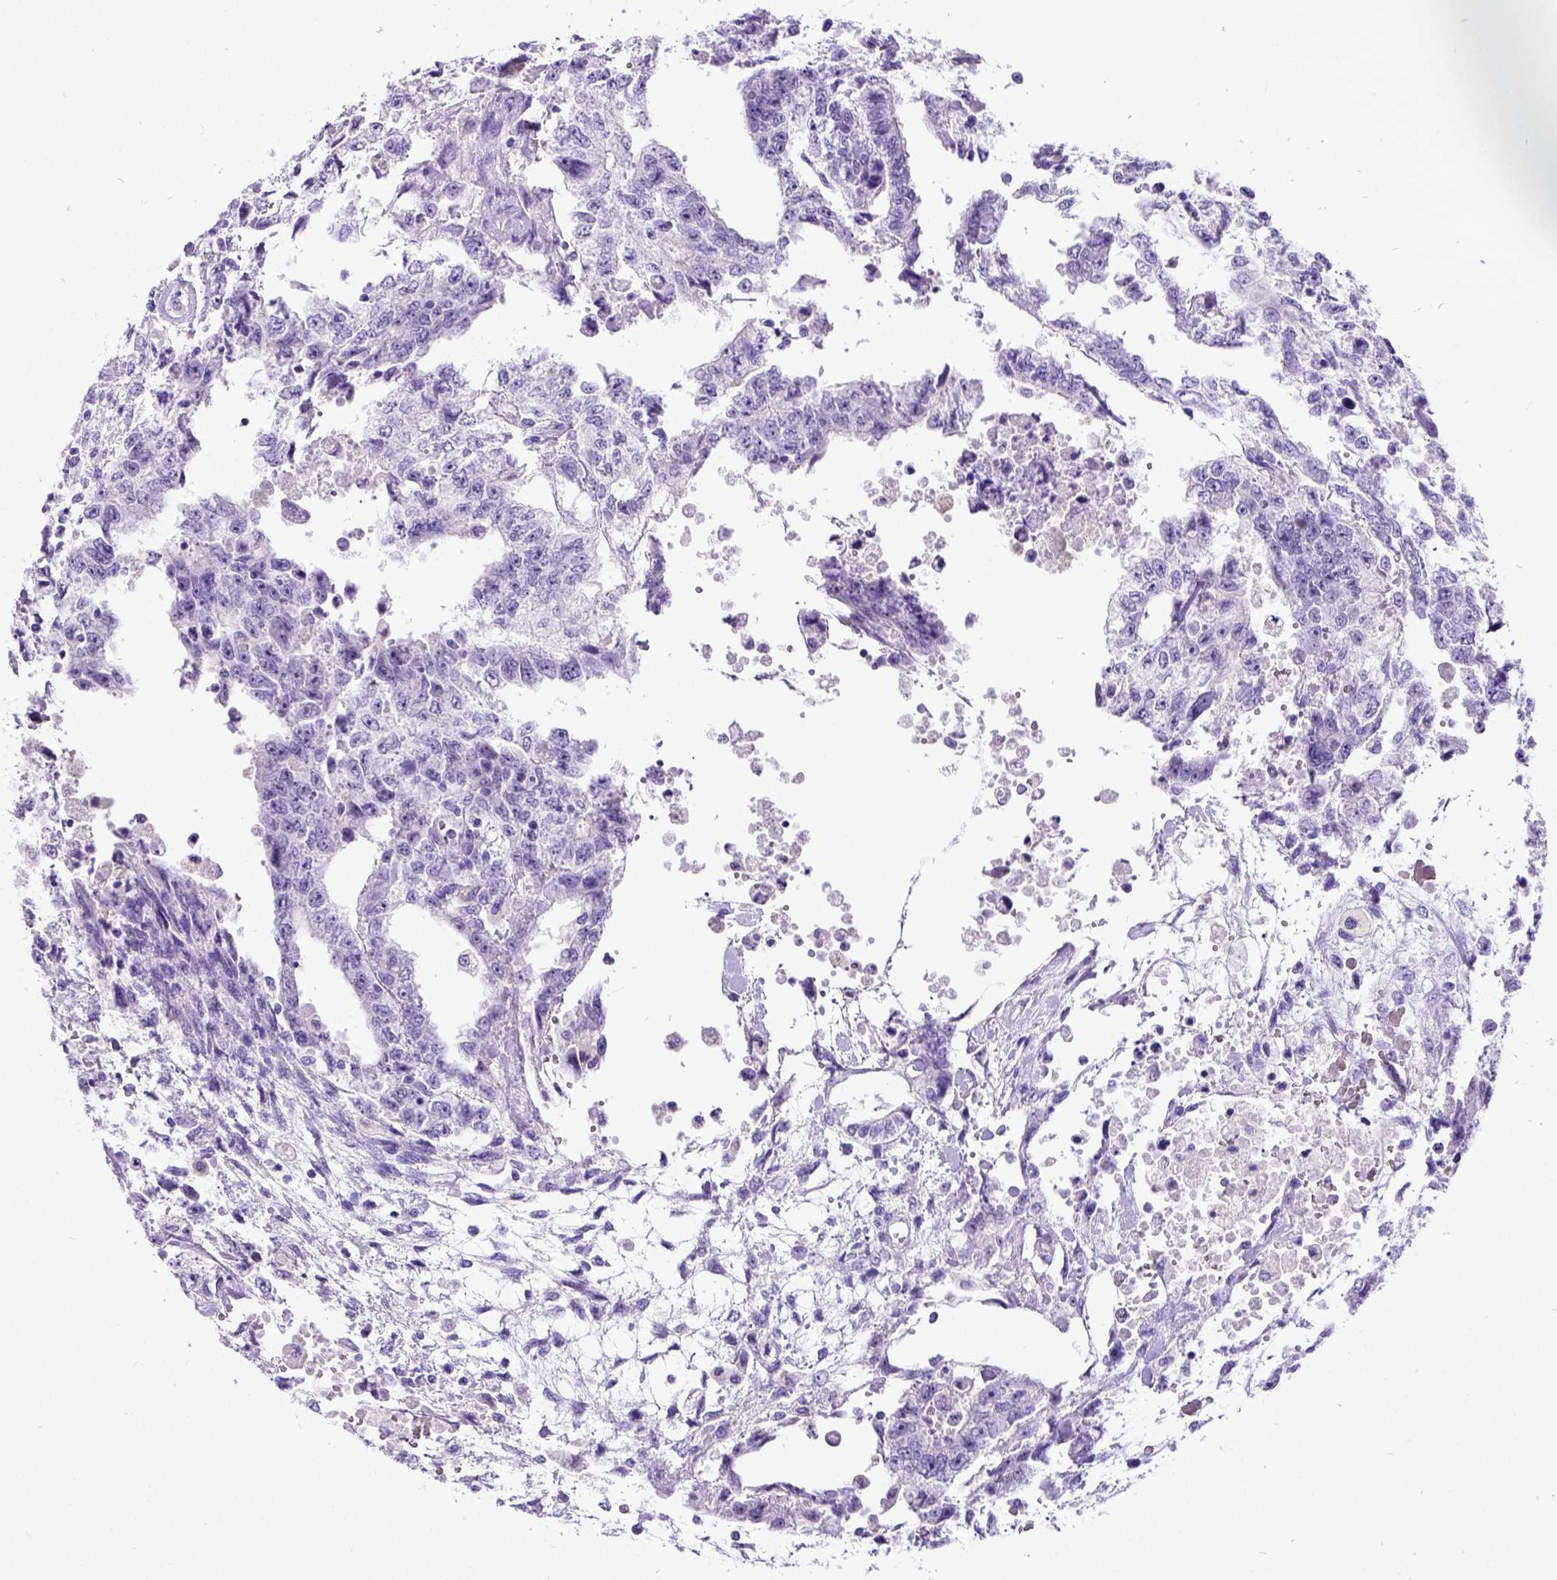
{"staining": {"intensity": "negative", "quantity": "none", "location": "none"}, "tissue": "testis cancer", "cell_type": "Tumor cells", "image_type": "cancer", "snomed": [{"axis": "morphology", "description": "Carcinoma, Embryonal, NOS"}, {"axis": "topography", "description": "Testis"}], "caption": "IHC of testis cancer (embryonal carcinoma) displays no positivity in tumor cells. The staining was performed using DAB to visualize the protein expression in brown, while the nuclei were stained in blue with hematoxylin (Magnification: 20x).", "gene": "SATB2", "patient": {"sex": "male", "age": 24}}